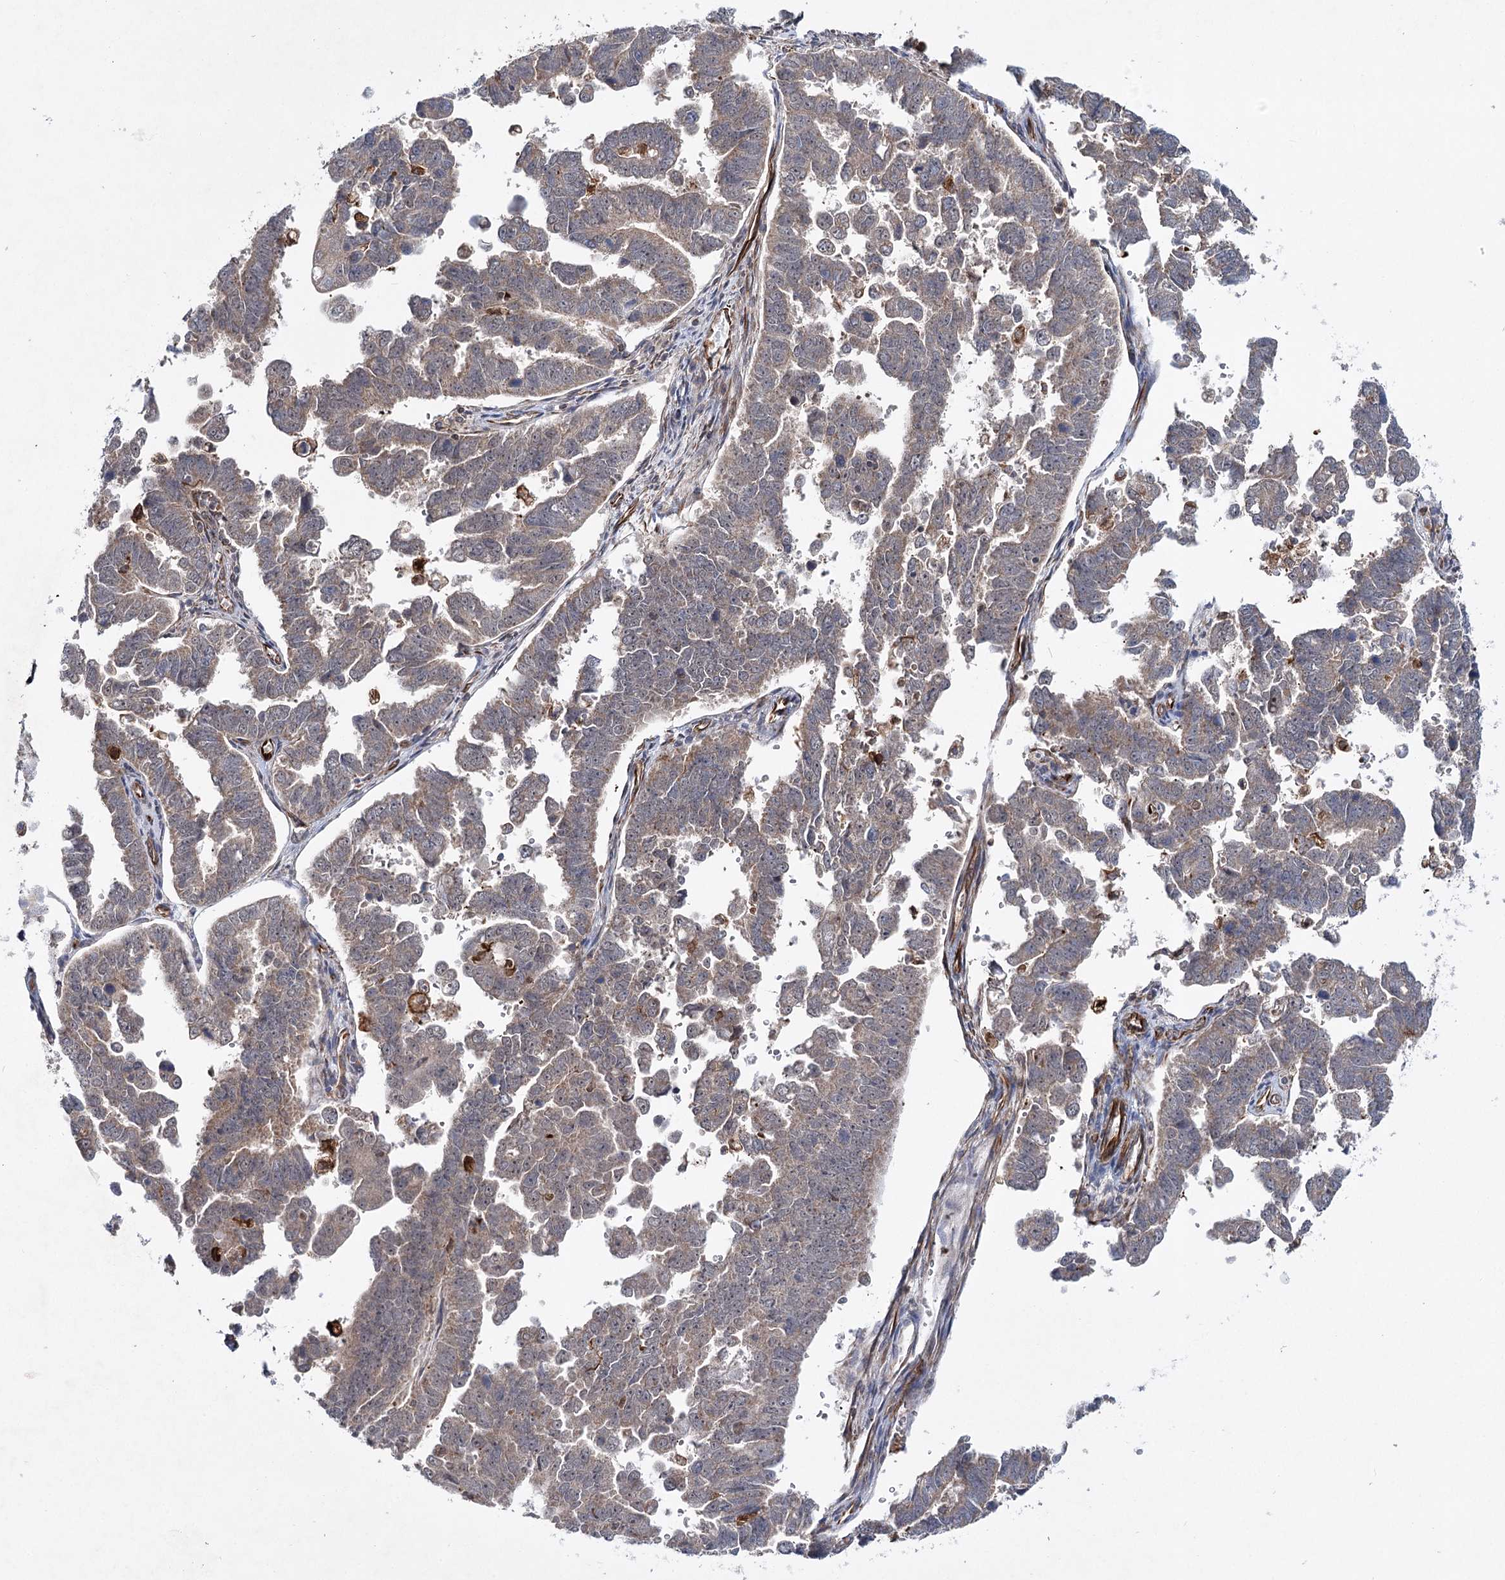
{"staining": {"intensity": "weak", "quantity": "25%-75%", "location": "cytoplasmic/membranous"}, "tissue": "endometrial cancer", "cell_type": "Tumor cells", "image_type": "cancer", "snomed": [{"axis": "morphology", "description": "Adenocarcinoma, NOS"}, {"axis": "topography", "description": "Endometrium"}], "caption": "Brown immunohistochemical staining in endometrial cancer (adenocarcinoma) displays weak cytoplasmic/membranous expression in approximately 25%-75% of tumor cells.", "gene": "DPEP2", "patient": {"sex": "female", "age": 75}}